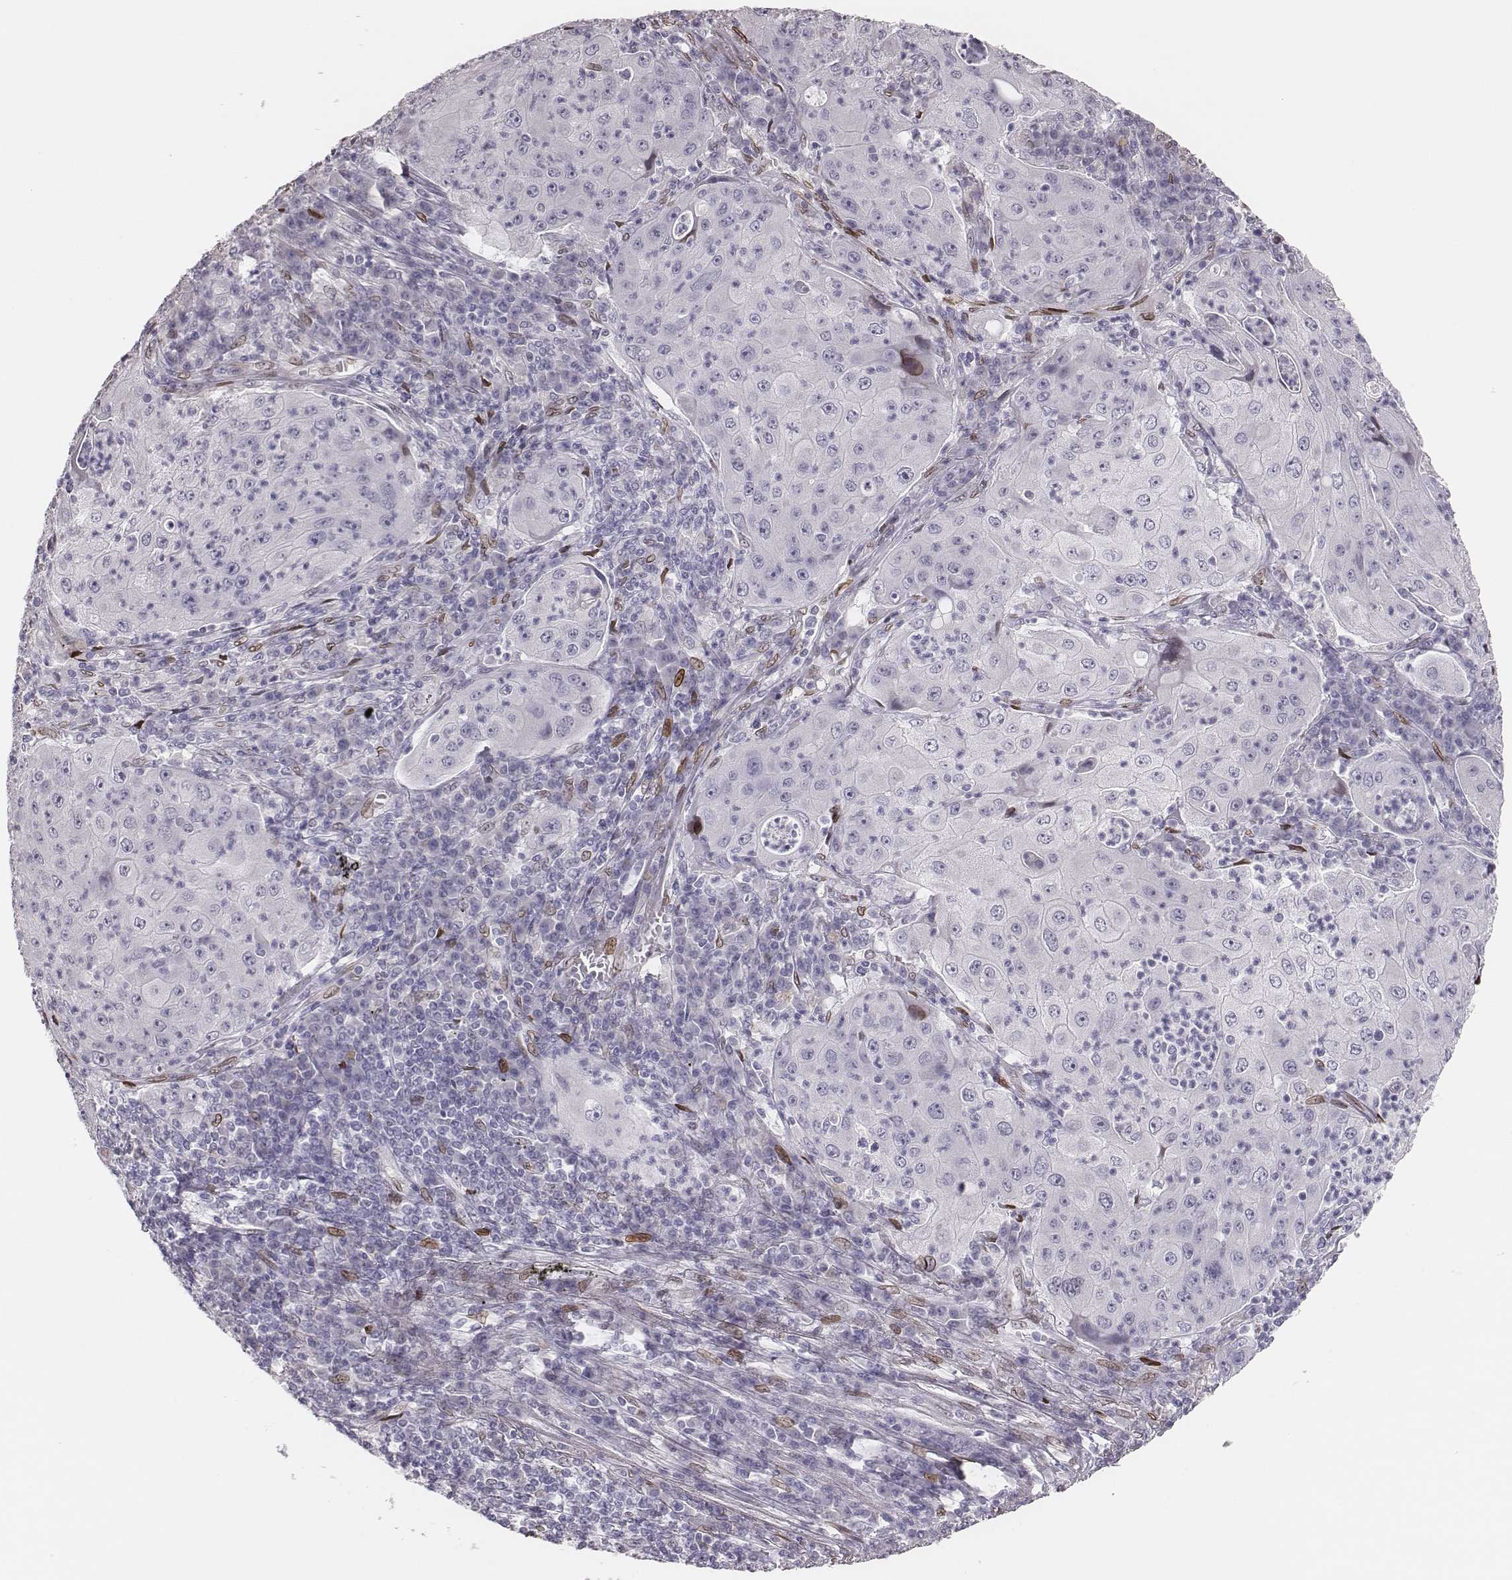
{"staining": {"intensity": "negative", "quantity": "none", "location": "none"}, "tissue": "lung cancer", "cell_type": "Tumor cells", "image_type": "cancer", "snomed": [{"axis": "morphology", "description": "Squamous cell carcinoma, NOS"}, {"axis": "topography", "description": "Lung"}], "caption": "Protein analysis of lung cancer (squamous cell carcinoma) exhibits no significant expression in tumor cells. The staining is performed using DAB brown chromogen with nuclei counter-stained in using hematoxylin.", "gene": "ADGRF4", "patient": {"sex": "female", "age": 59}}